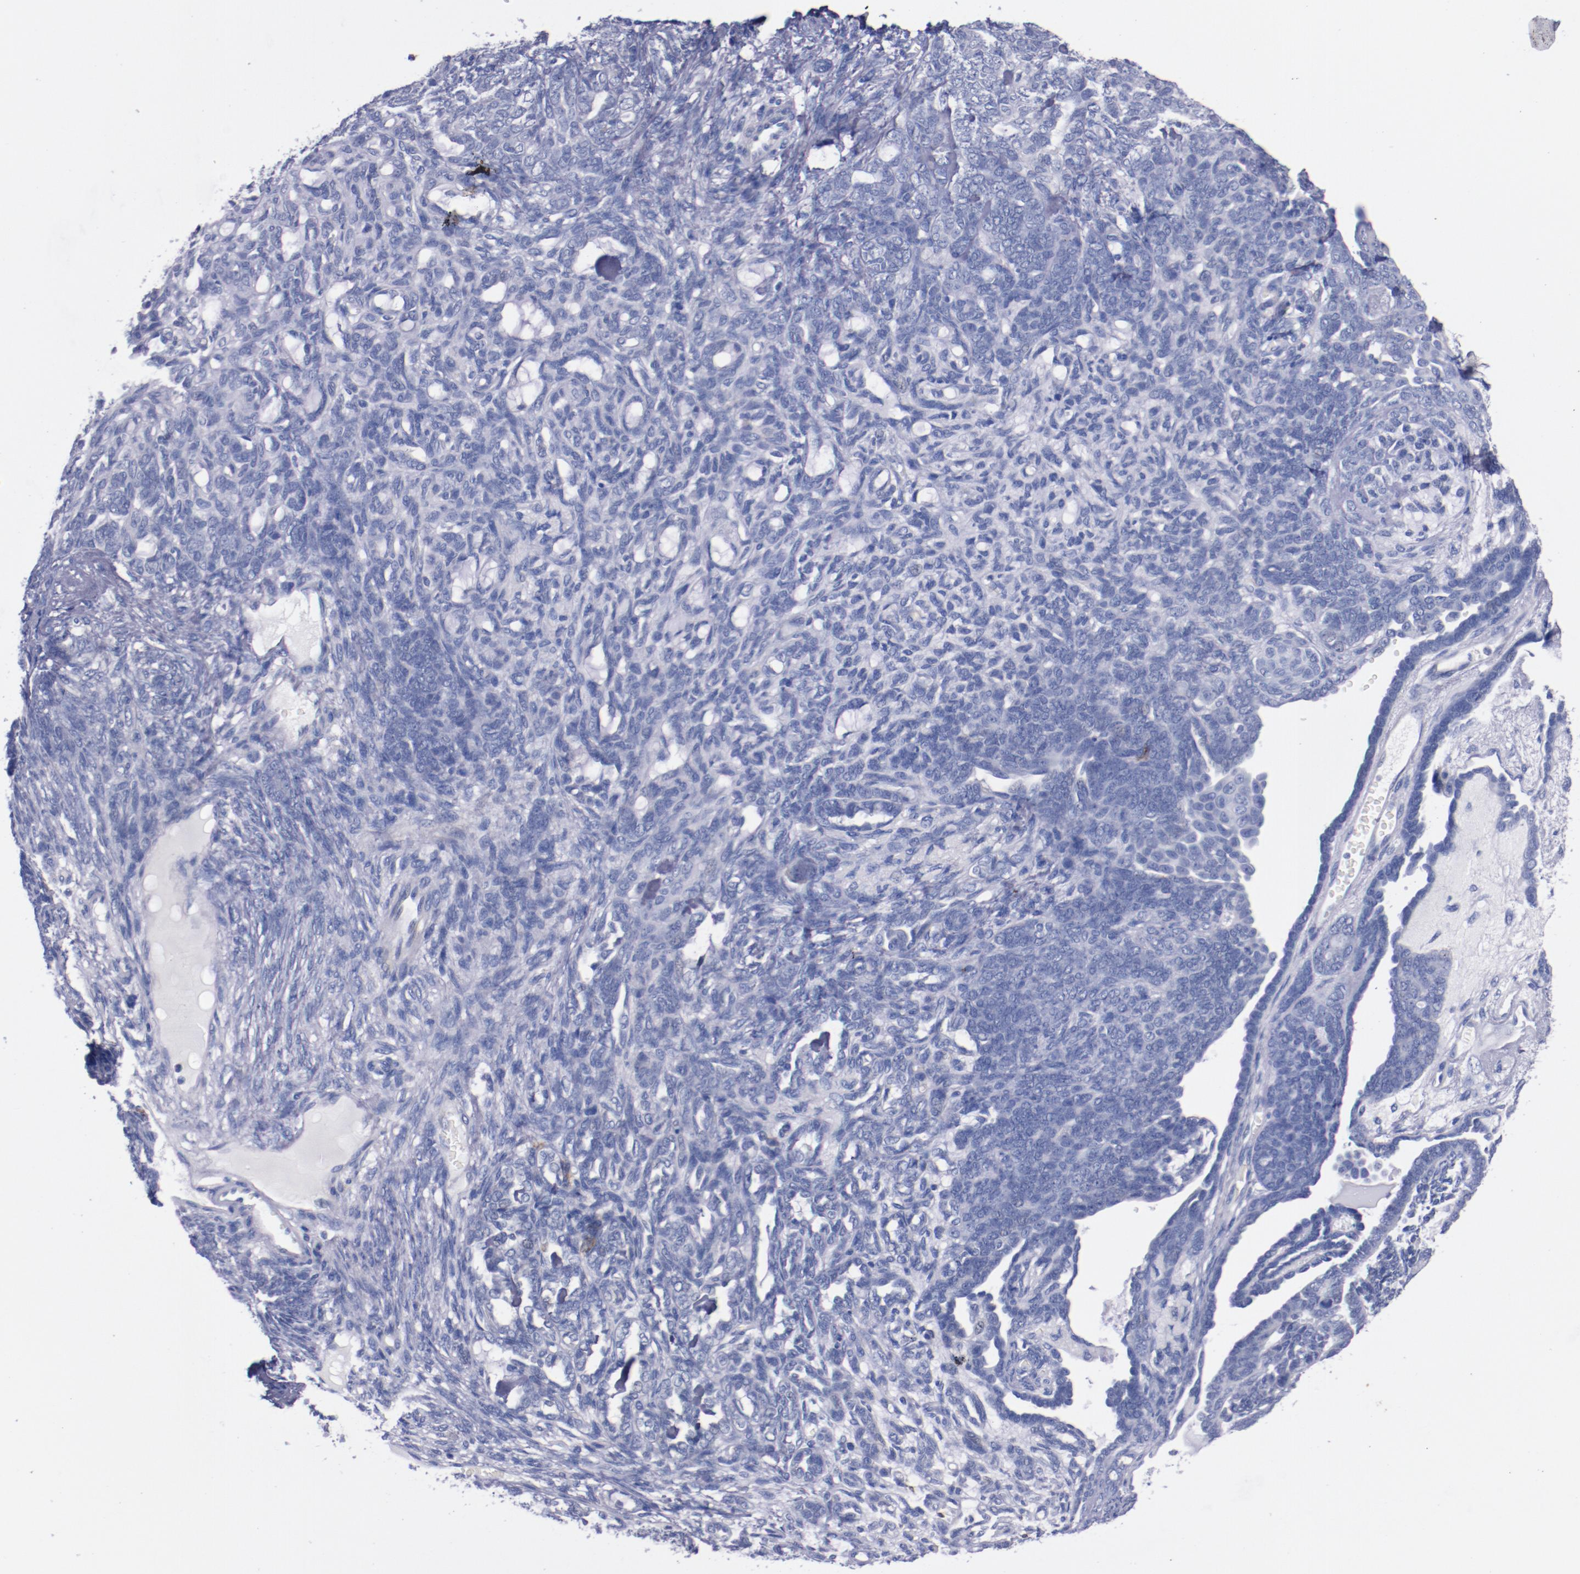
{"staining": {"intensity": "negative", "quantity": "none", "location": "none"}, "tissue": "endometrial cancer", "cell_type": "Tumor cells", "image_type": "cancer", "snomed": [{"axis": "morphology", "description": "Neoplasm, malignant, NOS"}, {"axis": "topography", "description": "Endometrium"}], "caption": "Immunohistochemistry (IHC) photomicrograph of endometrial neoplasm (malignant) stained for a protein (brown), which exhibits no expression in tumor cells.", "gene": "CNTNAP2", "patient": {"sex": "female", "age": 74}}